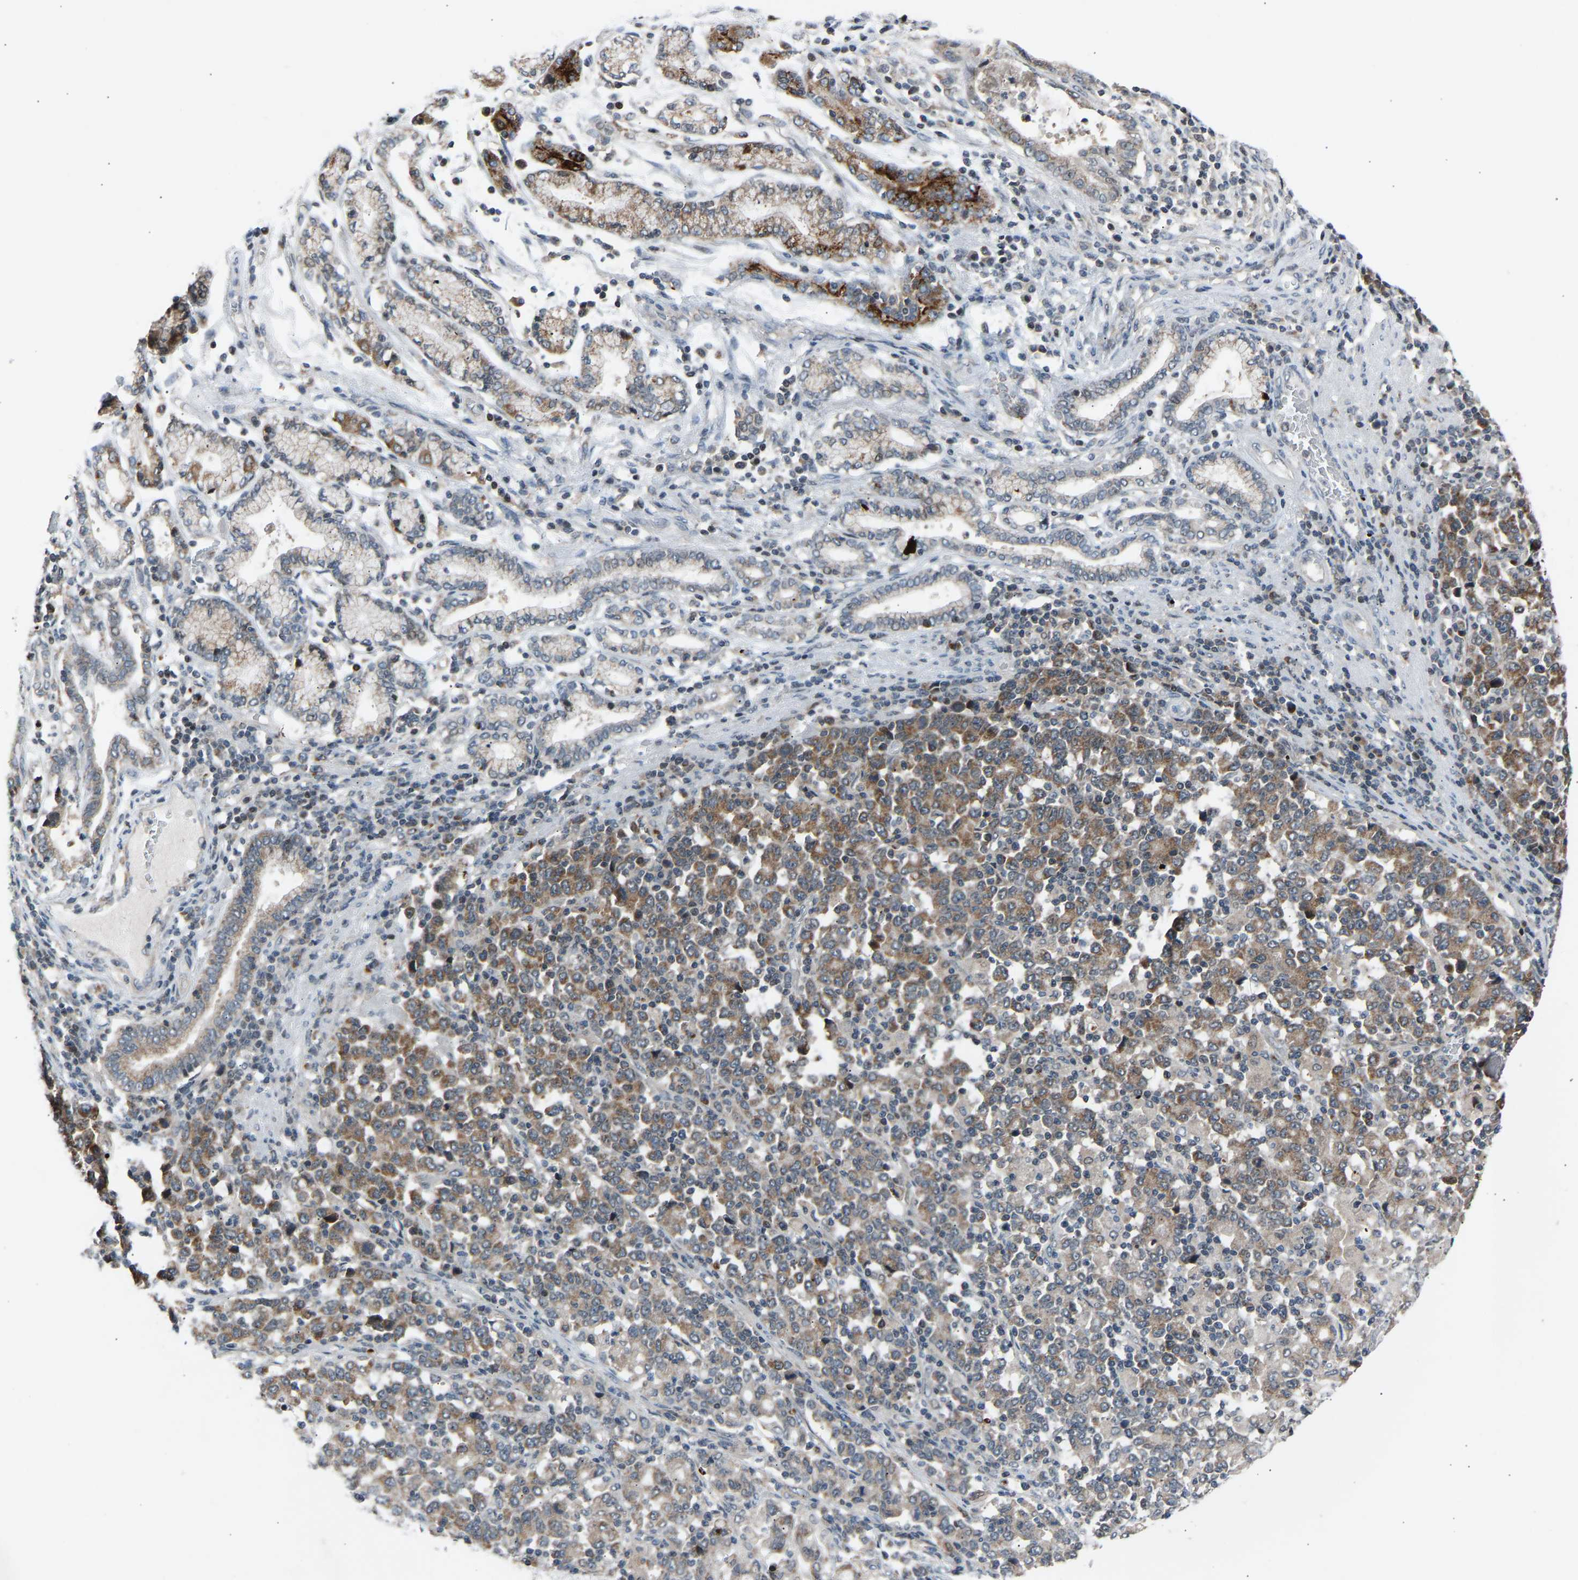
{"staining": {"intensity": "moderate", "quantity": ">75%", "location": "cytoplasmic/membranous"}, "tissue": "stomach cancer", "cell_type": "Tumor cells", "image_type": "cancer", "snomed": [{"axis": "morphology", "description": "Adenocarcinoma, NOS"}, {"axis": "topography", "description": "Stomach, upper"}], "caption": "DAB immunohistochemical staining of human stomach cancer (adenocarcinoma) reveals moderate cytoplasmic/membranous protein expression in about >75% of tumor cells.", "gene": "SLIRP", "patient": {"sex": "male", "age": 69}}